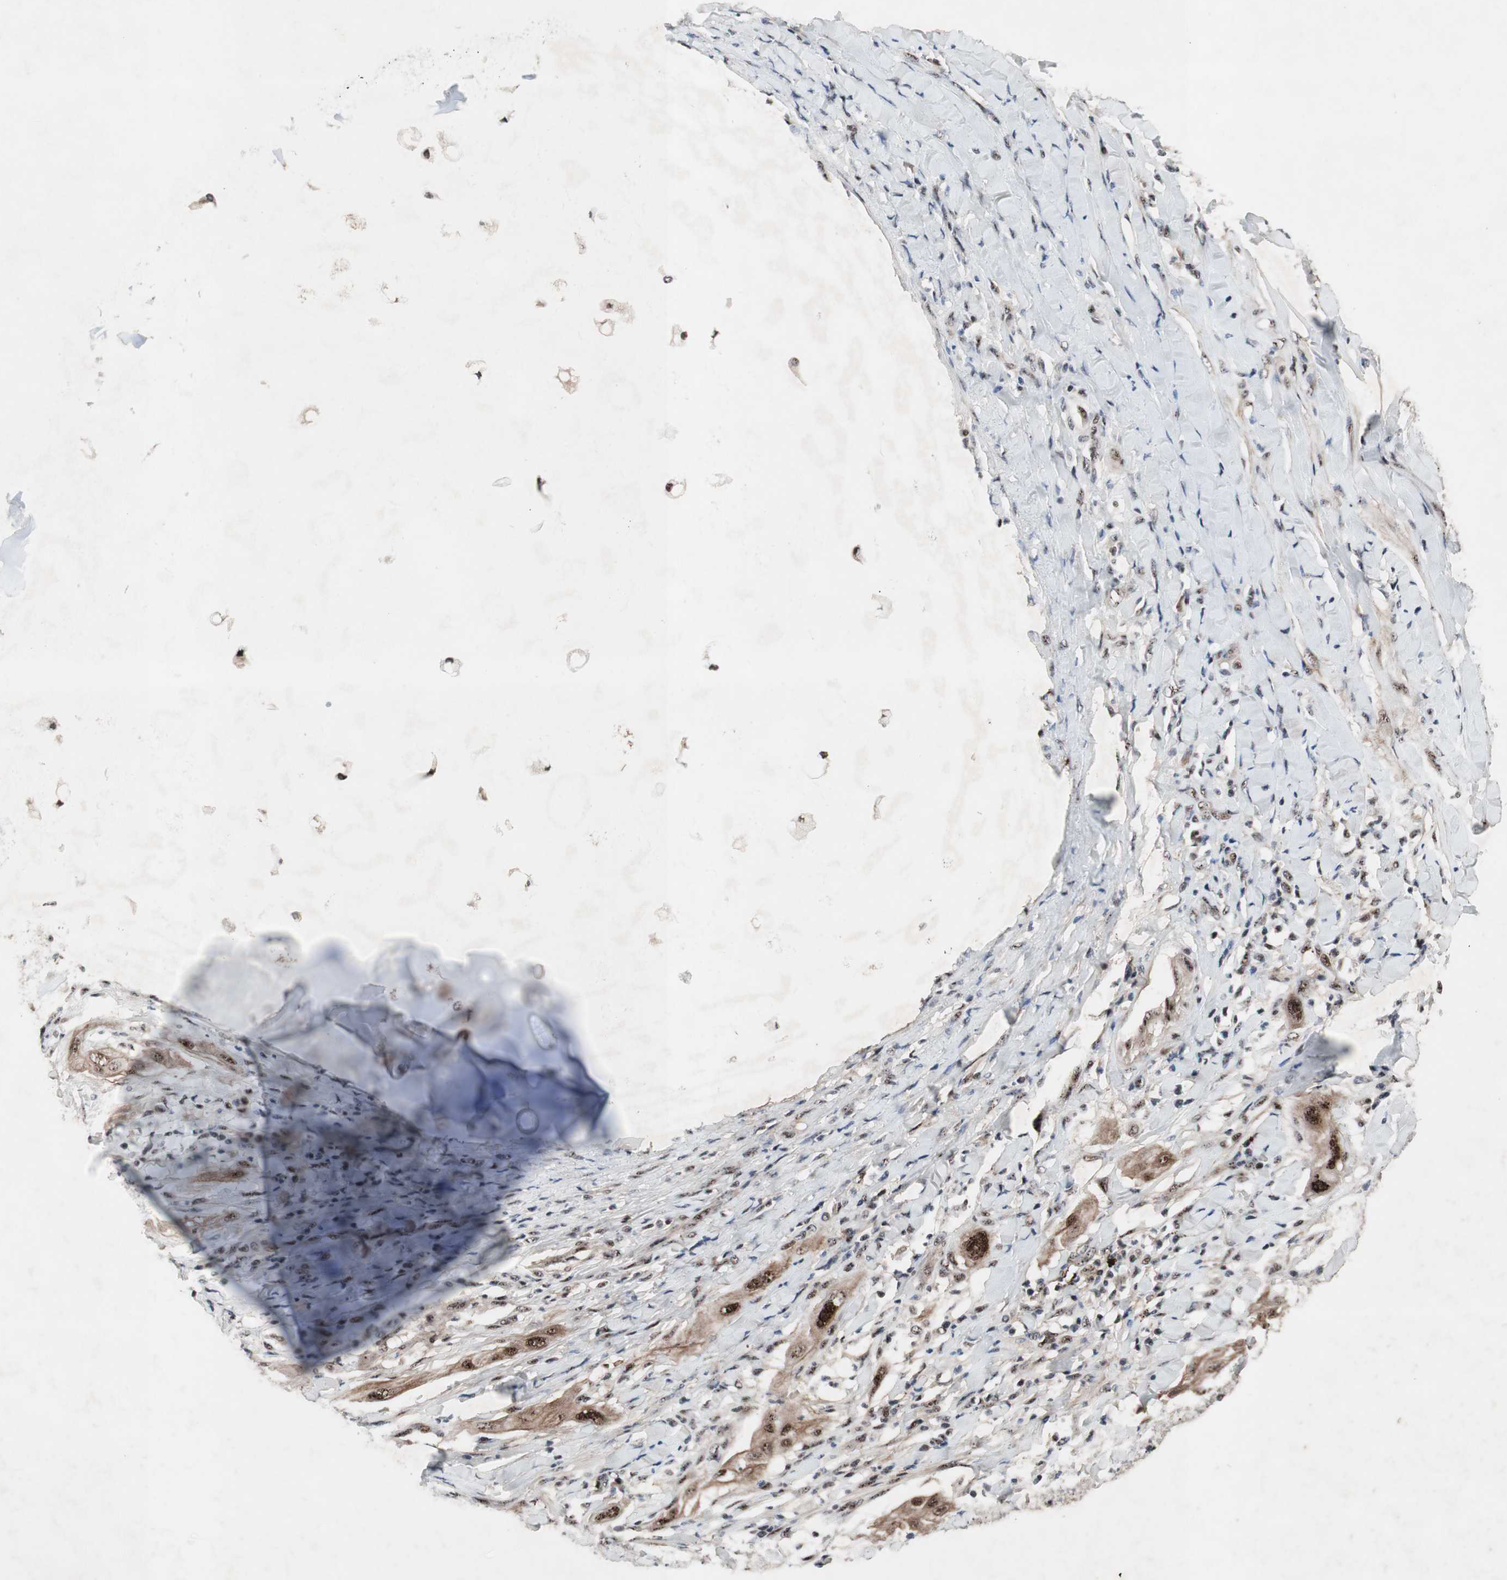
{"staining": {"intensity": "moderate", "quantity": ">75%", "location": "cytoplasmic/membranous,nuclear"}, "tissue": "lung cancer", "cell_type": "Tumor cells", "image_type": "cancer", "snomed": [{"axis": "morphology", "description": "Squamous cell carcinoma, NOS"}, {"axis": "topography", "description": "Lung"}], "caption": "There is medium levels of moderate cytoplasmic/membranous and nuclear positivity in tumor cells of lung cancer, as demonstrated by immunohistochemical staining (brown color).", "gene": "SOX7", "patient": {"sex": "female", "age": 47}}